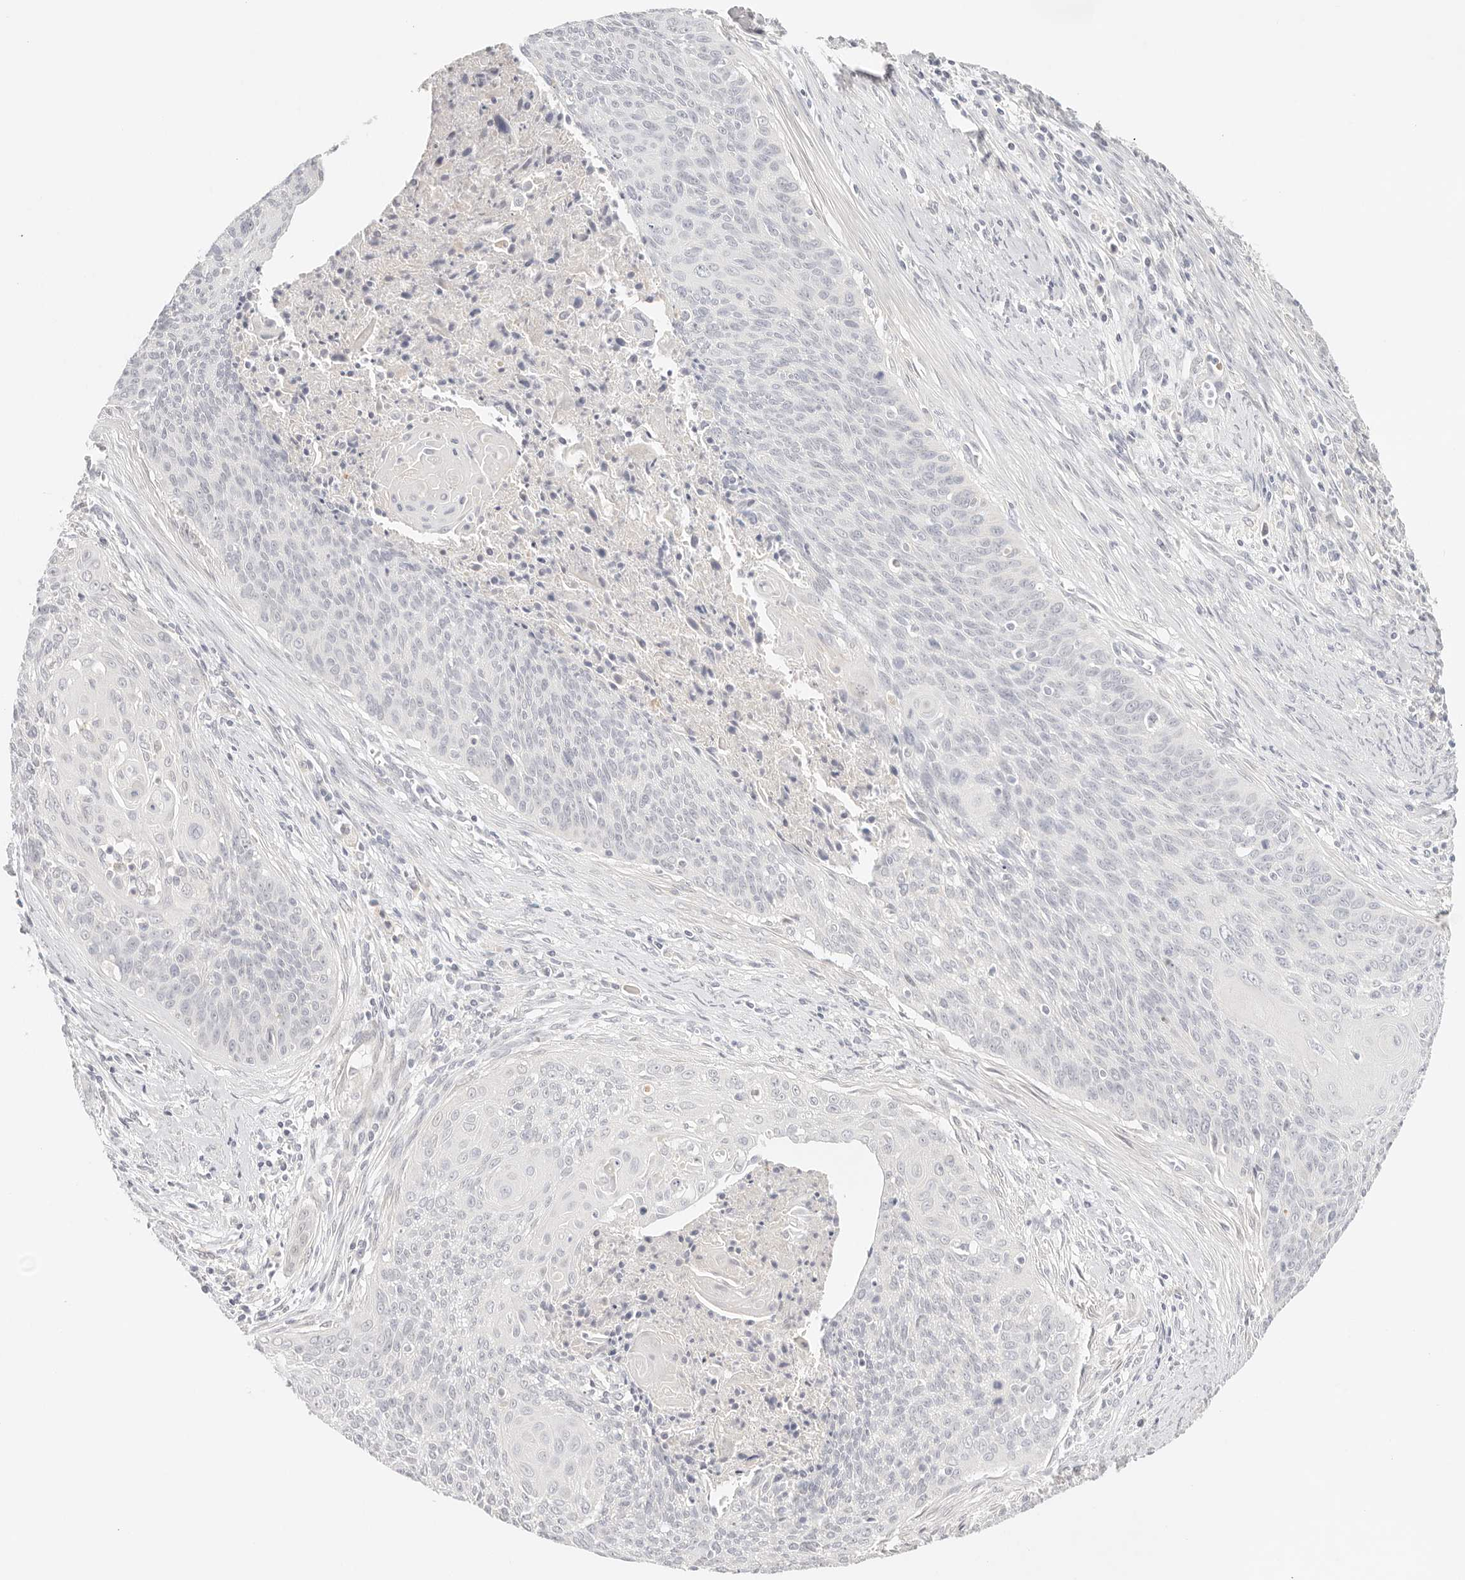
{"staining": {"intensity": "negative", "quantity": "none", "location": "none"}, "tissue": "cervical cancer", "cell_type": "Tumor cells", "image_type": "cancer", "snomed": [{"axis": "morphology", "description": "Squamous cell carcinoma, NOS"}, {"axis": "topography", "description": "Cervix"}], "caption": "Tumor cells show no significant staining in cervical cancer.", "gene": "SPHK1", "patient": {"sex": "female", "age": 55}}